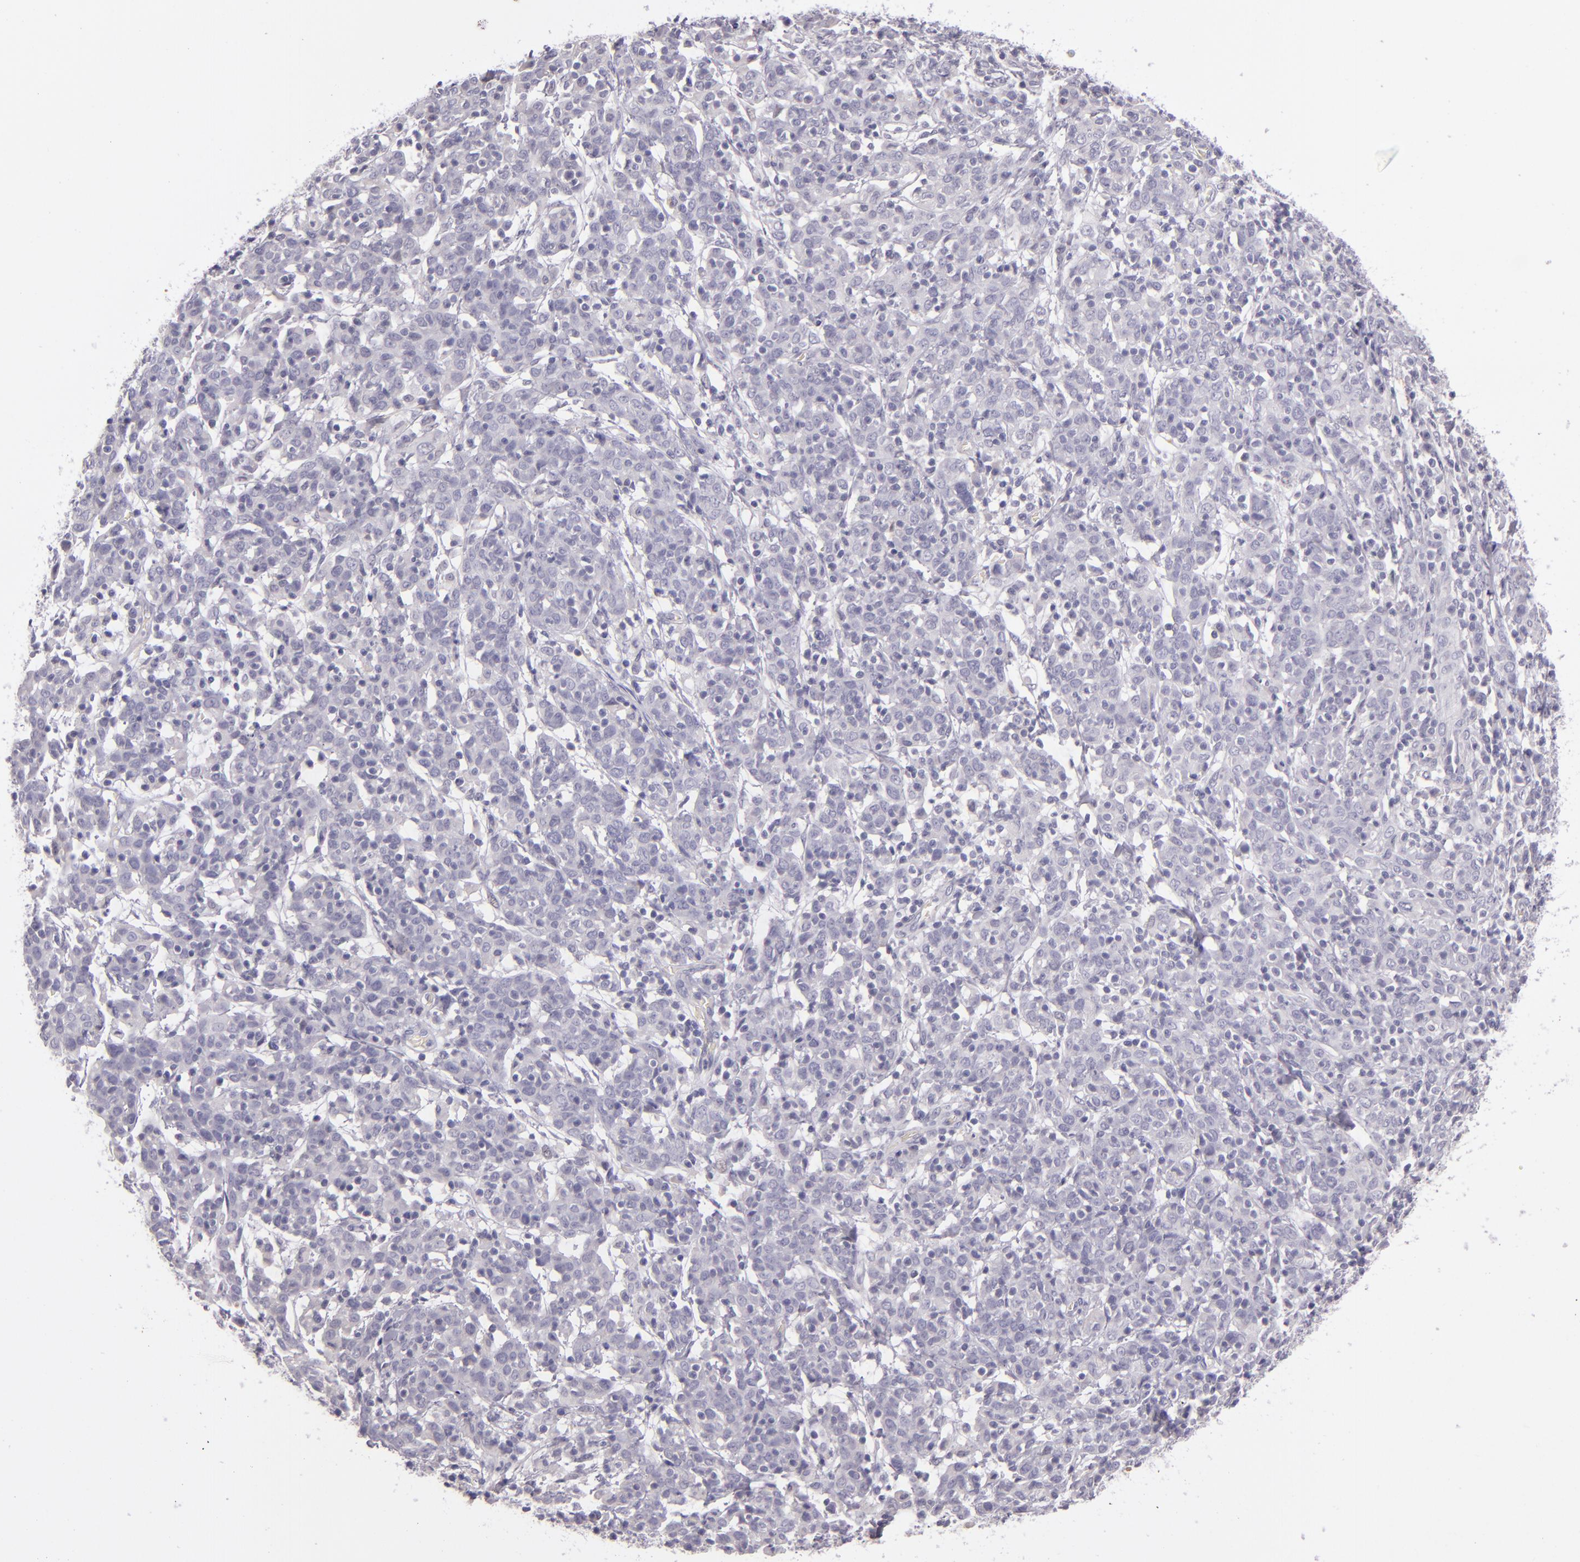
{"staining": {"intensity": "negative", "quantity": "none", "location": "none"}, "tissue": "cervical cancer", "cell_type": "Tumor cells", "image_type": "cancer", "snomed": [{"axis": "morphology", "description": "Normal tissue, NOS"}, {"axis": "morphology", "description": "Squamous cell carcinoma, NOS"}, {"axis": "topography", "description": "Cervix"}], "caption": "The immunohistochemistry (IHC) photomicrograph has no significant expression in tumor cells of cervical squamous cell carcinoma tissue.", "gene": "SNCB", "patient": {"sex": "female", "age": 67}}